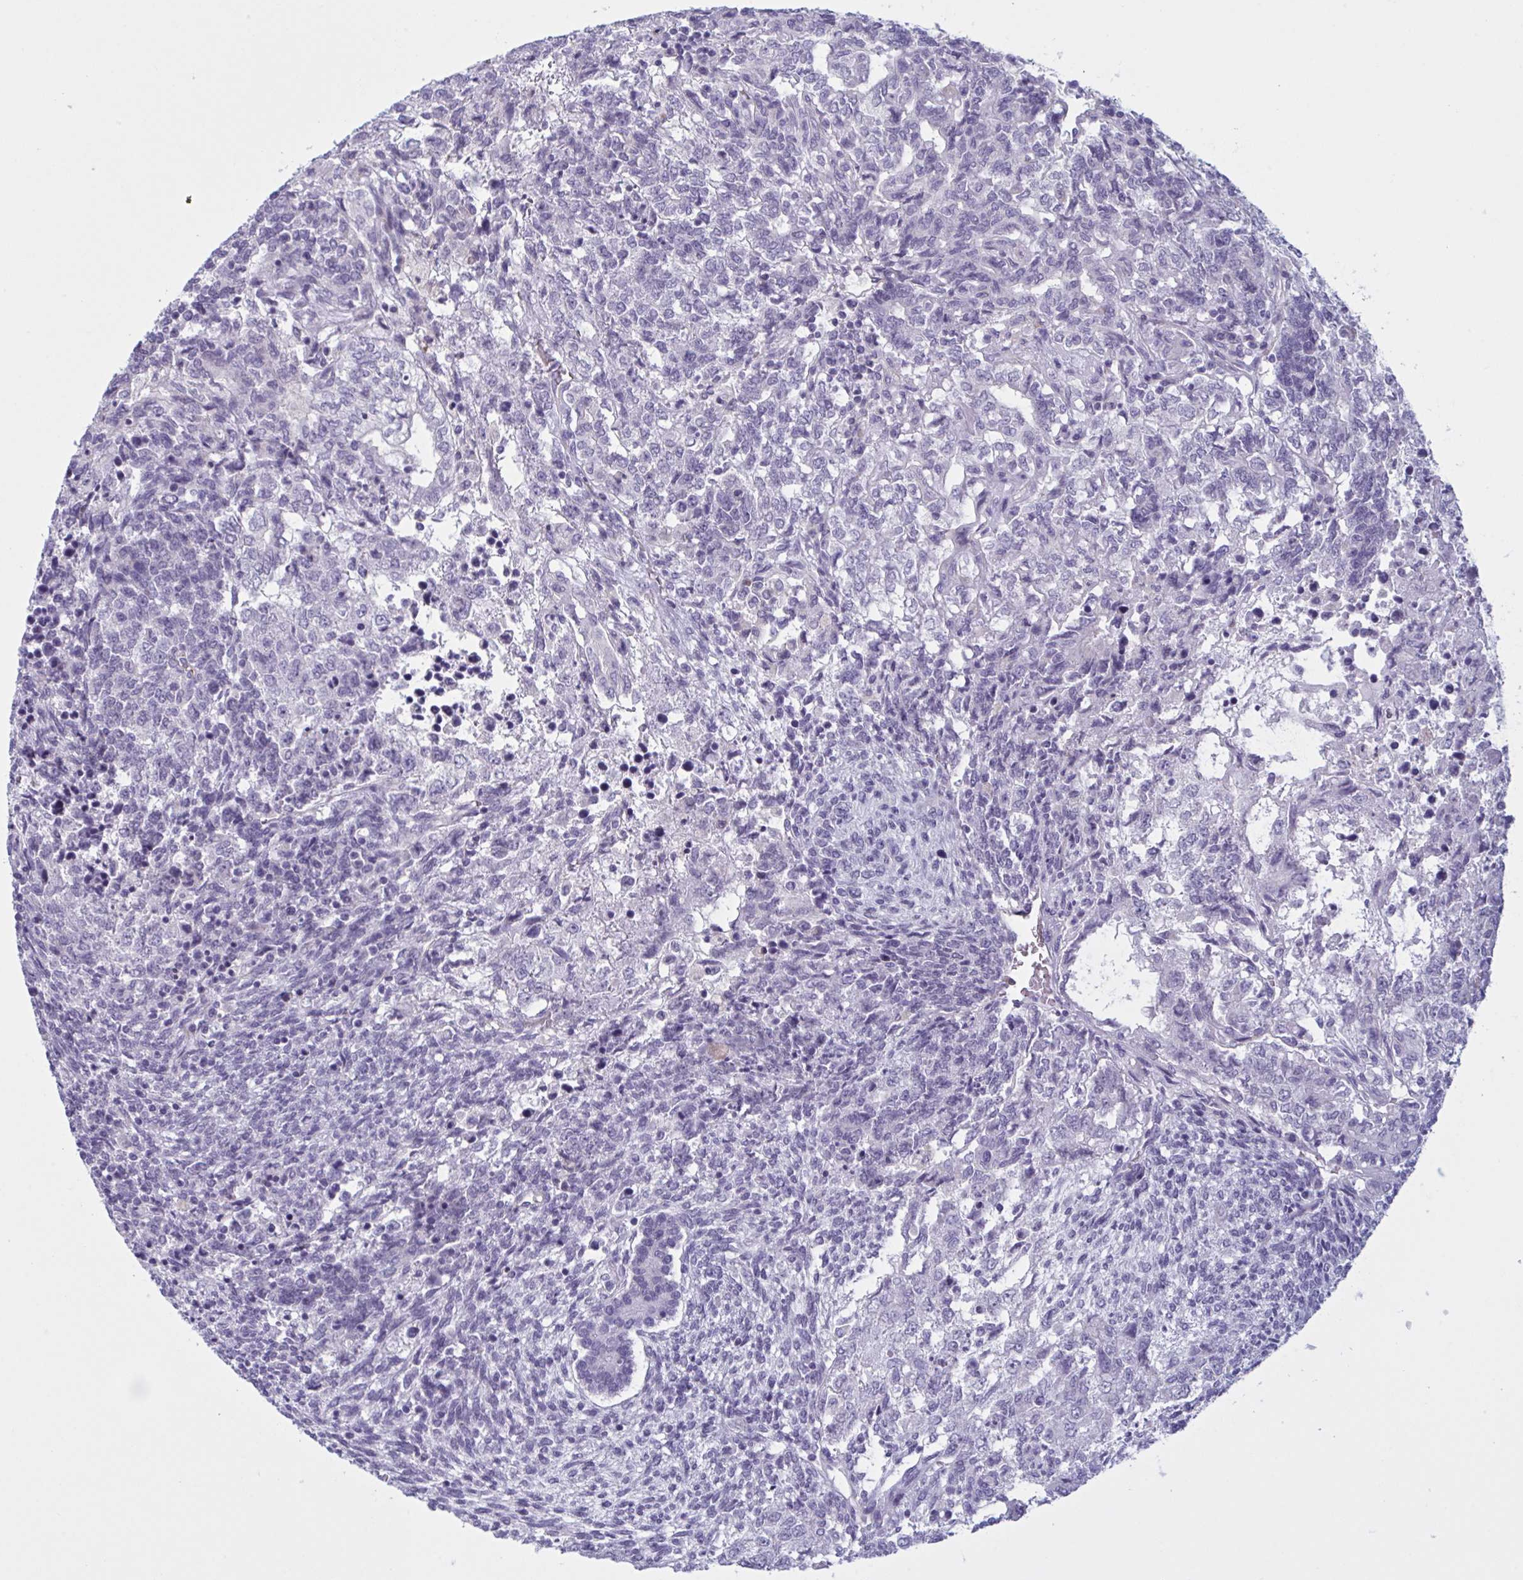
{"staining": {"intensity": "negative", "quantity": "none", "location": "none"}, "tissue": "testis cancer", "cell_type": "Tumor cells", "image_type": "cancer", "snomed": [{"axis": "morphology", "description": "Carcinoma, Embryonal, NOS"}, {"axis": "topography", "description": "Testis"}], "caption": "This is an immunohistochemistry histopathology image of testis embryonal carcinoma. There is no expression in tumor cells.", "gene": "OR1L3", "patient": {"sex": "male", "age": 23}}